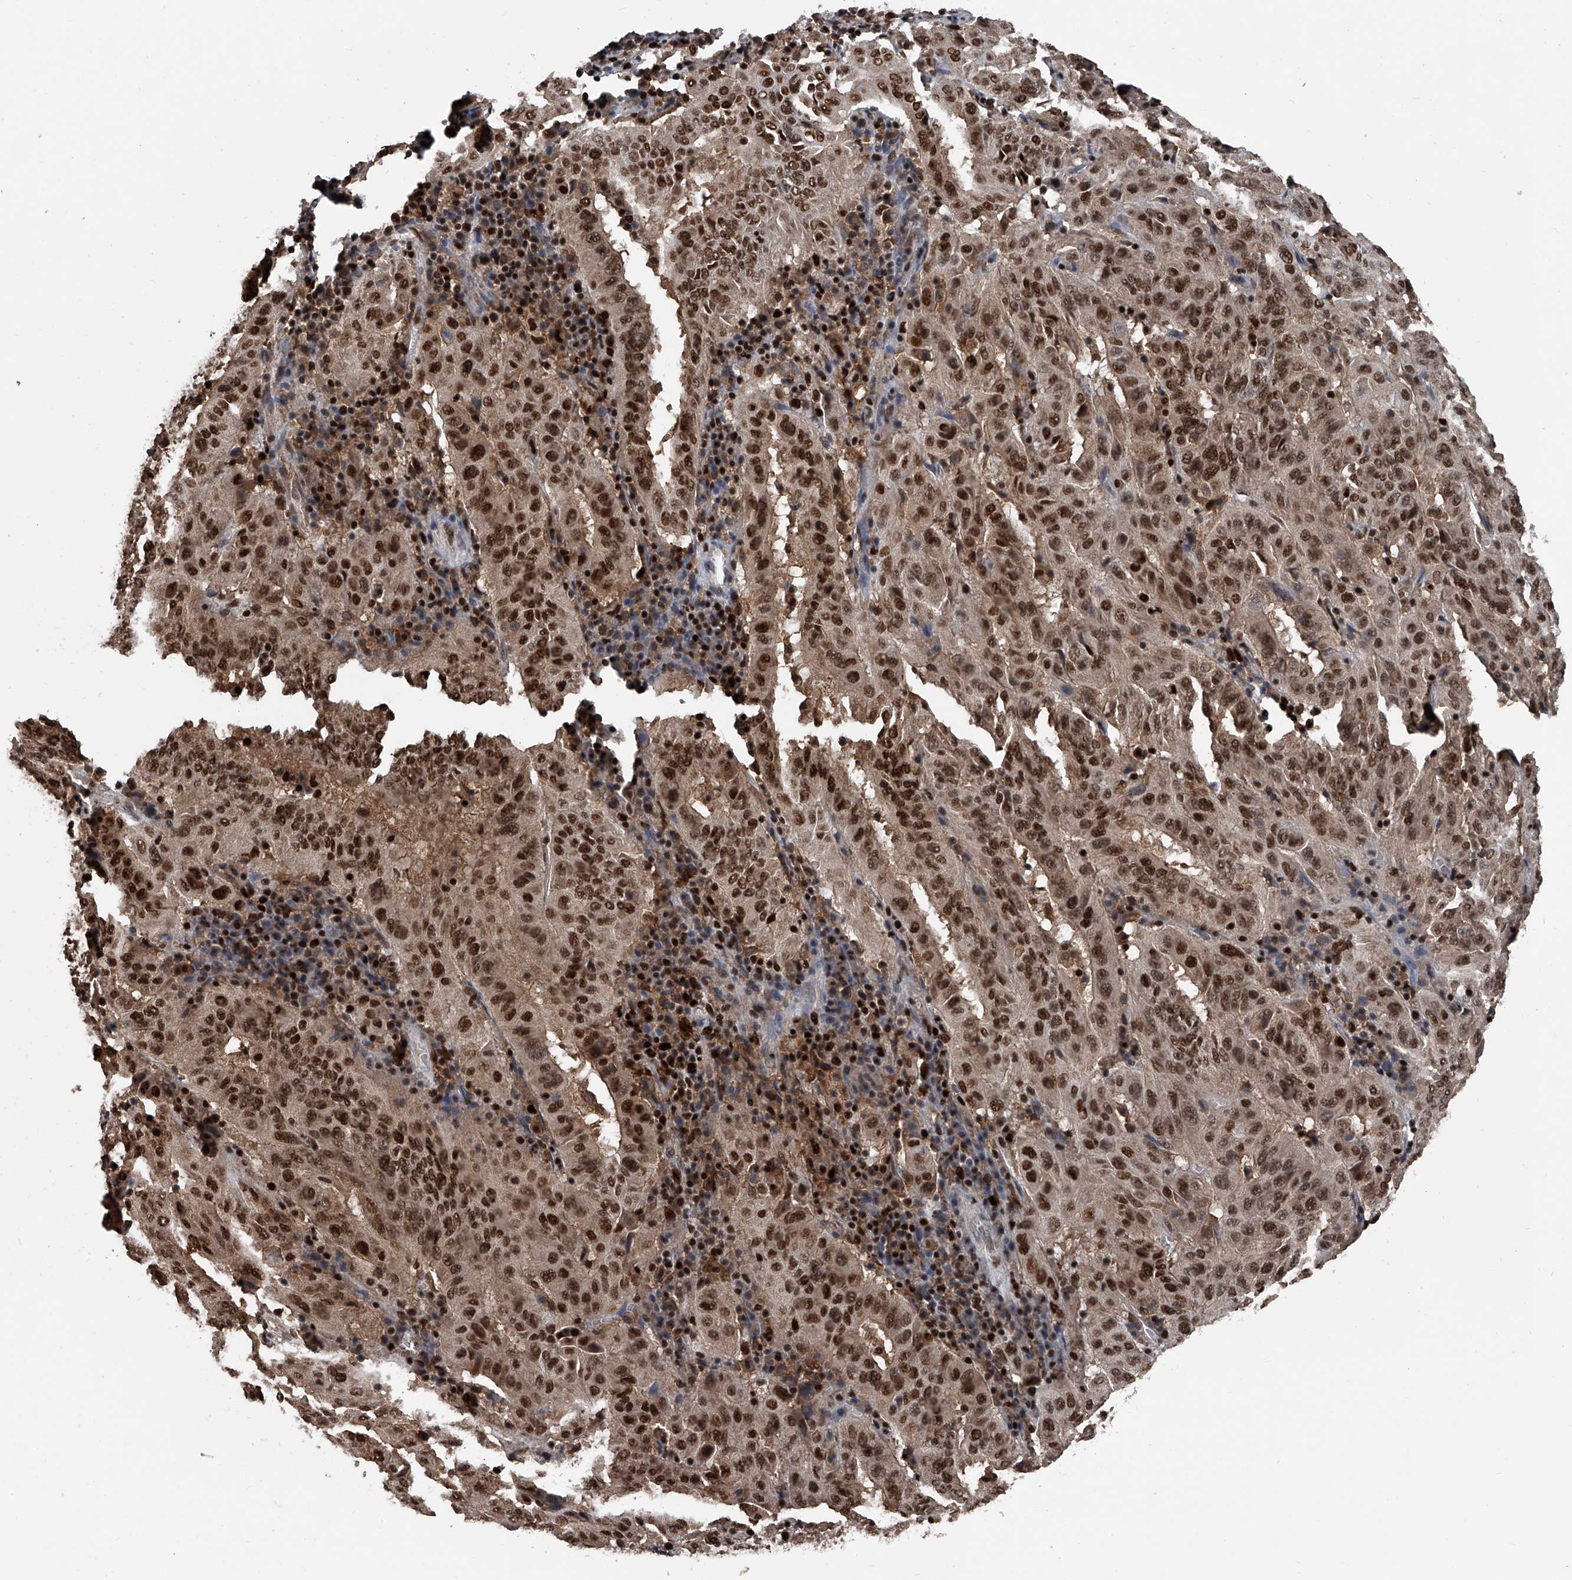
{"staining": {"intensity": "strong", "quantity": ">75%", "location": "nuclear"}, "tissue": "pancreatic cancer", "cell_type": "Tumor cells", "image_type": "cancer", "snomed": [{"axis": "morphology", "description": "Adenocarcinoma, NOS"}, {"axis": "topography", "description": "Pancreas"}], "caption": "Pancreatic cancer (adenocarcinoma) stained with a brown dye demonstrates strong nuclear positive positivity in approximately >75% of tumor cells.", "gene": "FKBP5", "patient": {"sex": "male", "age": 63}}